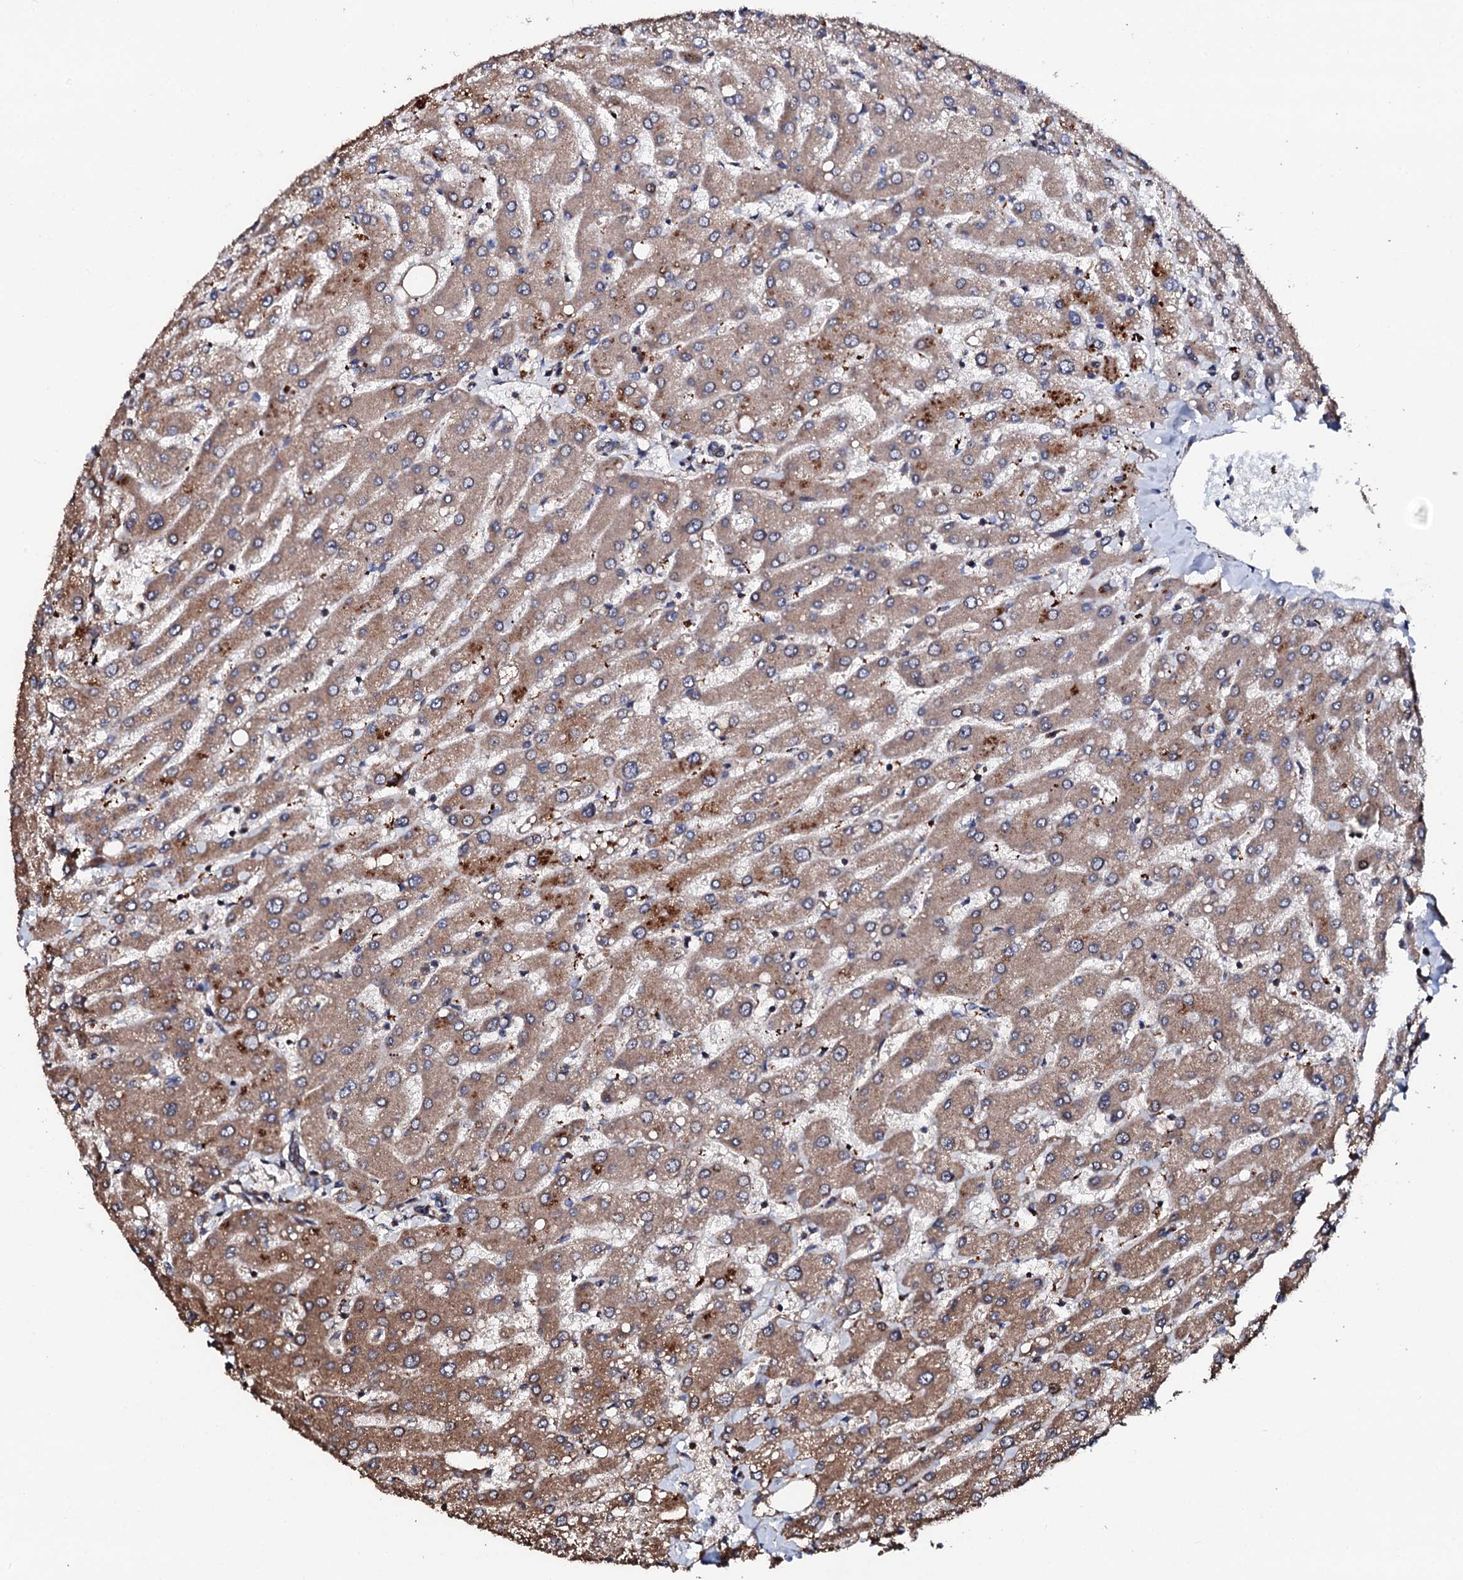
{"staining": {"intensity": "weak", "quantity": "<25%", "location": "cytoplasmic/membranous"}, "tissue": "liver", "cell_type": "Cholangiocytes", "image_type": "normal", "snomed": [{"axis": "morphology", "description": "Normal tissue, NOS"}, {"axis": "topography", "description": "Liver"}], "caption": "Immunohistochemistry photomicrograph of normal liver: liver stained with DAB (3,3'-diaminobenzidine) displays no significant protein expression in cholangiocytes.", "gene": "CKAP5", "patient": {"sex": "male", "age": 55}}